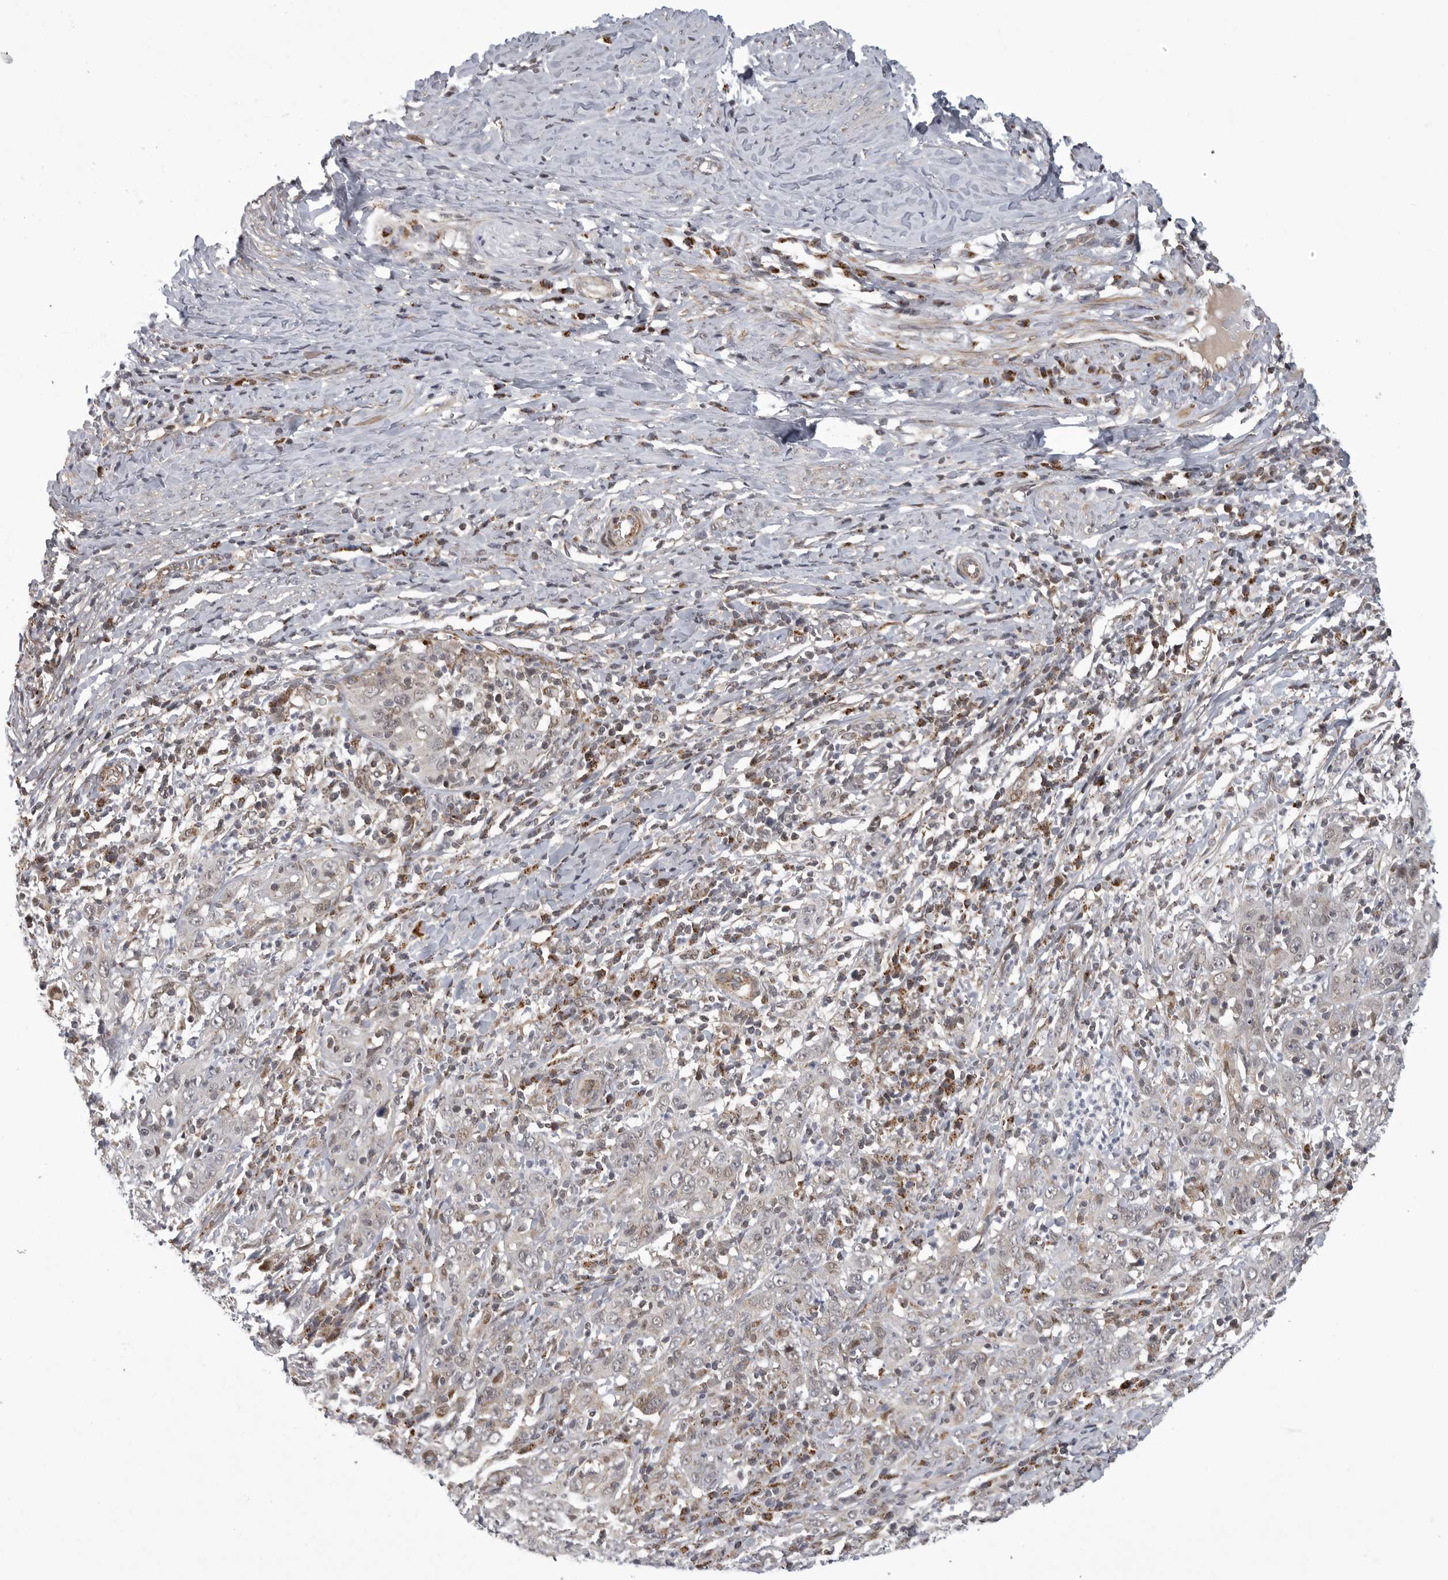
{"staining": {"intensity": "negative", "quantity": "none", "location": "none"}, "tissue": "cervical cancer", "cell_type": "Tumor cells", "image_type": "cancer", "snomed": [{"axis": "morphology", "description": "Squamous cell carcinoma, NOS"}, {"axis": "topography", "description": "Cervix"}], "caption": "Tumor cells are negative for protein expression in human cervical squamous cell carcinoma.", "gene": "TMPRSS11F", "patient": {"sex": "female", "age": 46}}